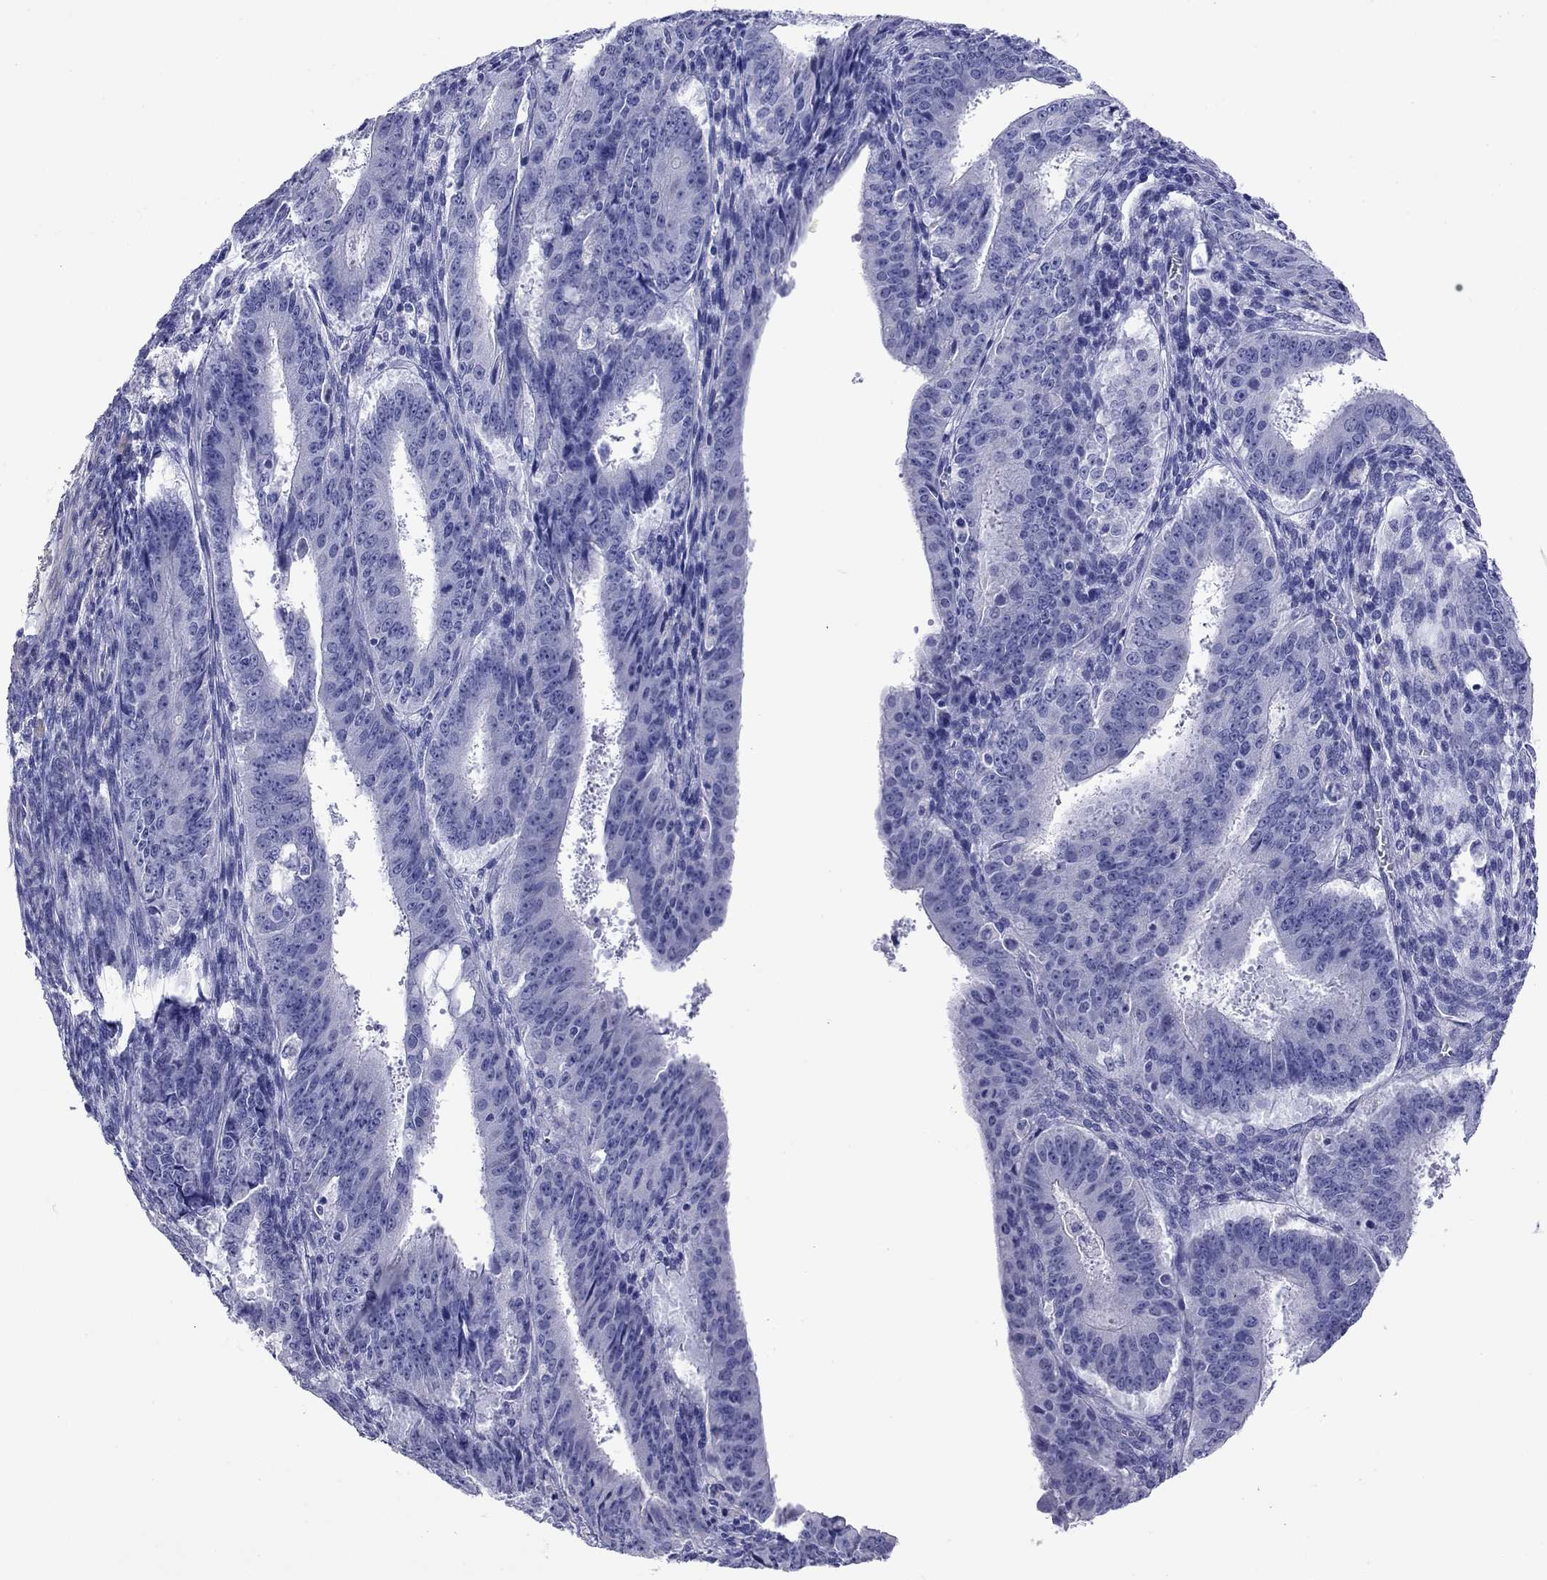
{"staining": {"intensity": "negative", "quantity": "none", "location": "none"}, "tissue": "ovarian cancer", "cell_type": "Tumor cells", "image_type": "cancer", "snomed": [{"axis": "morphology", "description": "Carcinoma, endometroid"}, {"axis": "topography", "description": "Ovary"}], "caption": "Immunohistochemistry image of neoplastic tissue: ovarian endometroid carcinoma stained with DAB (3,3'-diaminobenzidine) reveals no significant protein expression in tumor cells.", "gene": "KIAA2012", "patient": {"sex": "female", "age": 42}}